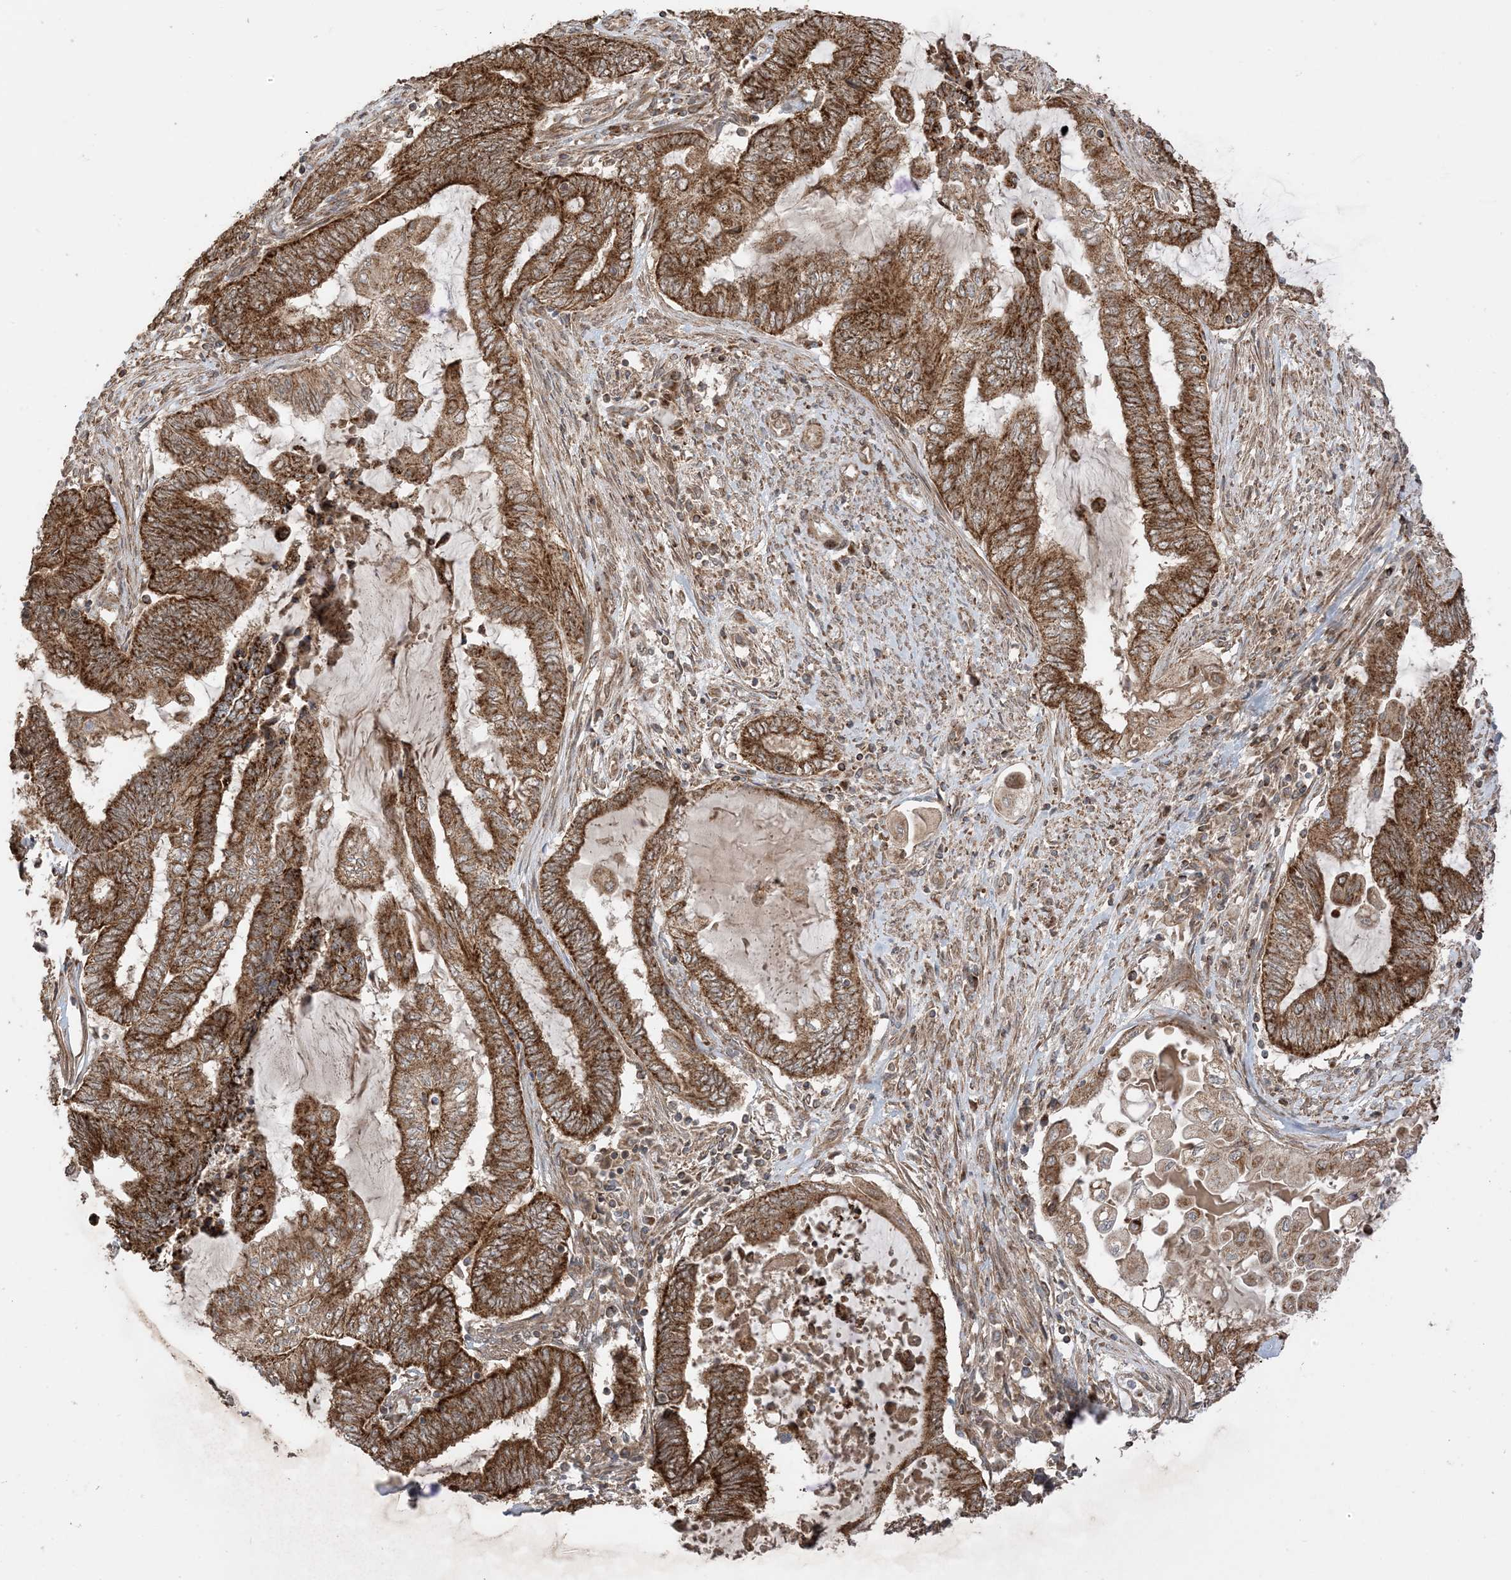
{"staining": {"intensity": "strong", "quantity": ">75%", "location": "cytoplasmic/membranous"}, "tissue": "endometrial cancer", "cell_type": "Tumor cells", "image_type": "cancer", "snomed": [{"axis": "morphology", "description": "Adenocarcinoma, NOS"}, {"axis": "topography", "description": "Uterus"}, {"axis": "topography", "description": "Endometrium"}], "caption": "Adenocarcinoma (endometrial) tissue reveals strong cytoplasmic/membranous expression in about >75% of tumor cells, visualized by immunohistochemistry.", "gene": "N4BP3", "patient": {"sex": "female", "age": 70}}